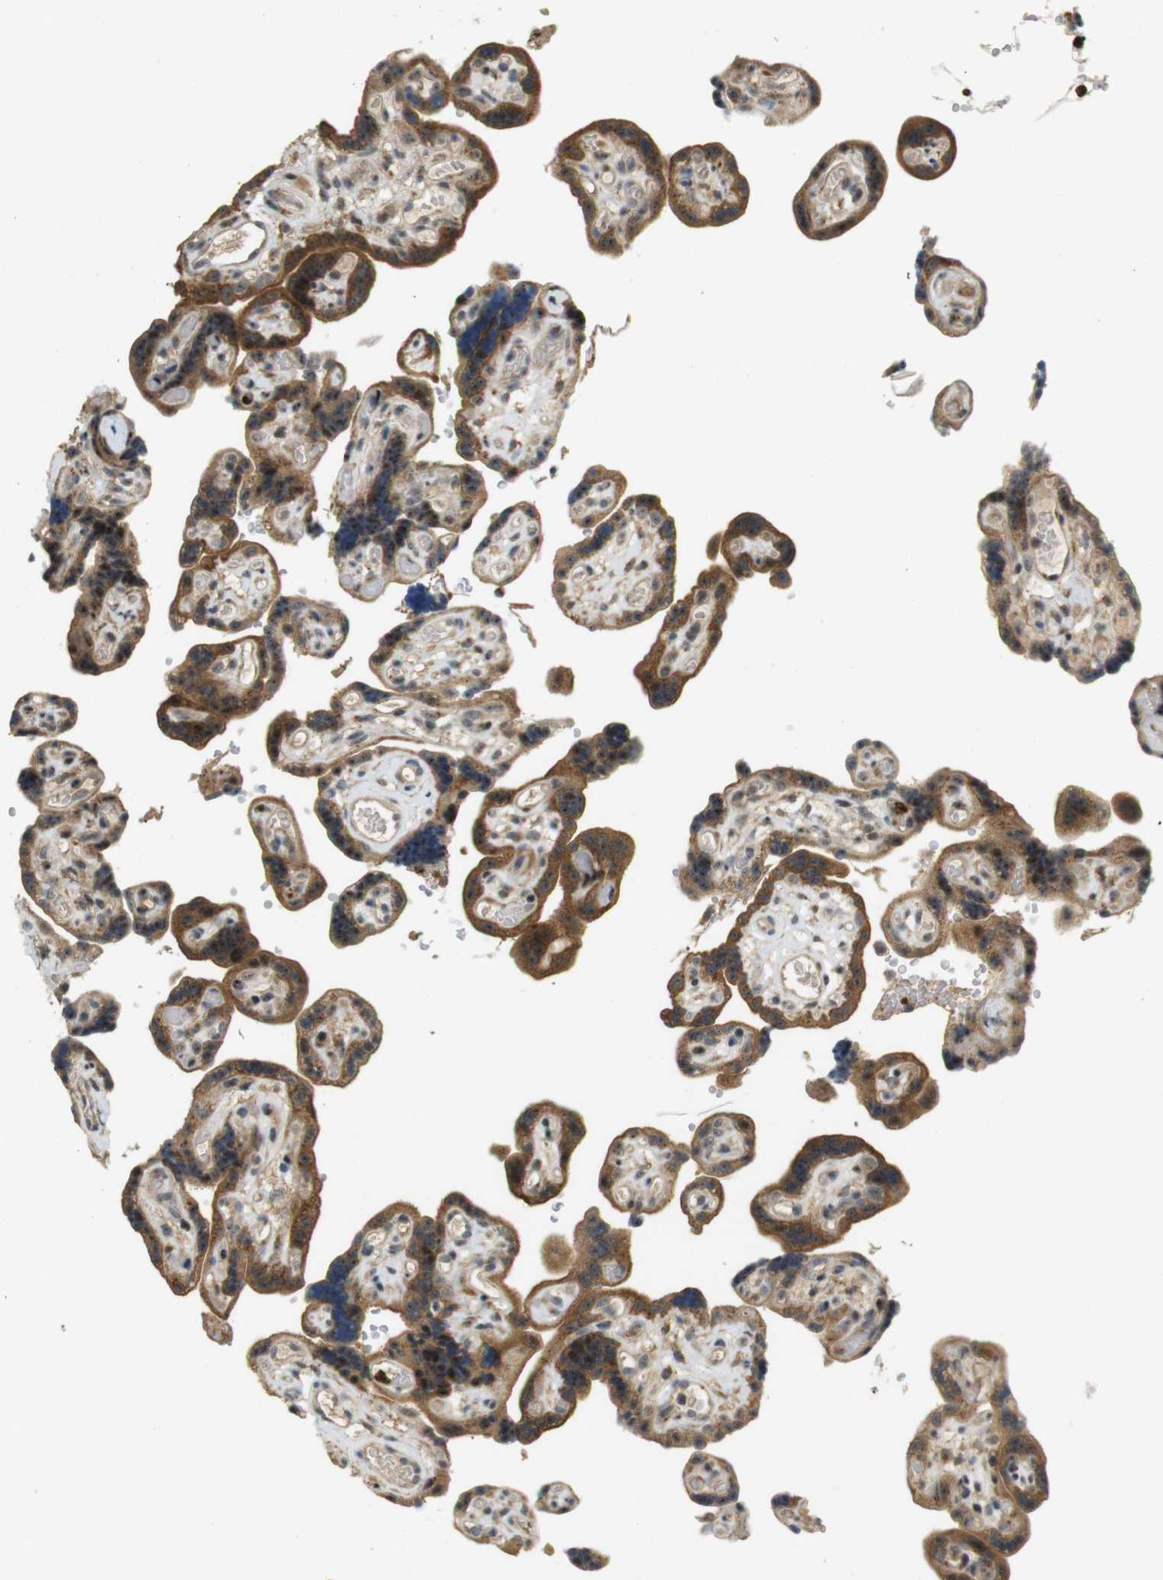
{"staining": {"intensity": "strong", "quantity": ">75%", "location": "cytoplasmic/membranous"}, "tissue": "placenta", "cell_type": "Trophoblastic cells", "image_type": "normal", "snomed": [{"axis": "morphology", "description": "Normal tissue, NOS"}, {"axis": "topography", "description": "Placenta"}], "caption": "Immunohistochemical staining of normal placenta exhibits strong cytoplasmic/membranous protein expression in approximately >75% of trophoblastic cells. The staining is performed using DAB brown chromogen to label protein expression. The nuclei are counter-stained blue using hematoxylin.", "gene": "TMX3", "patient": {"sex": "female", "age": 30}}